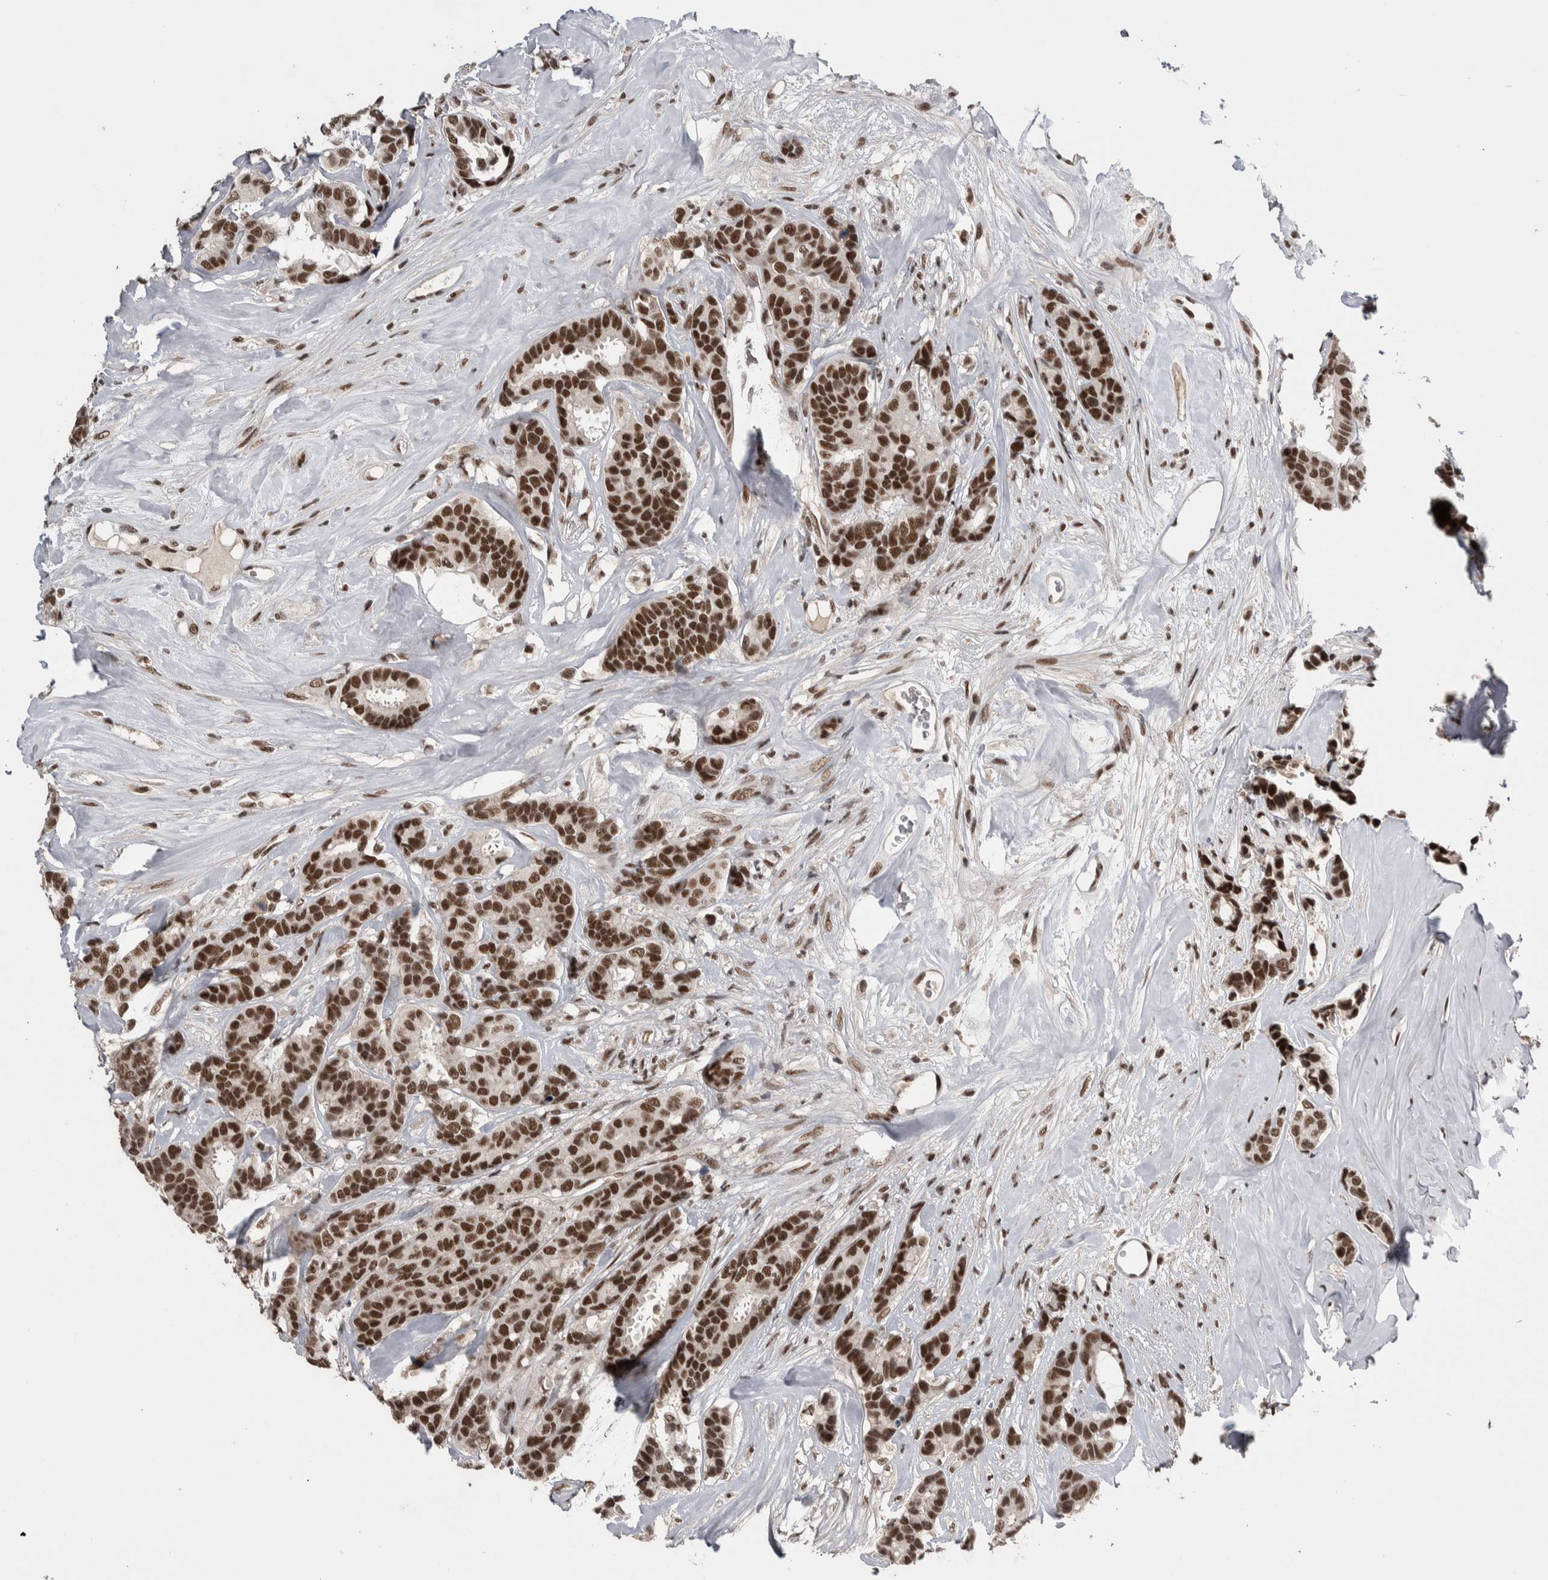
{"staining": {"intensity": "strong", "quantity": ">75%", "location": "nuclear"}, "tissue": "breast cancer", "cell_type": "Tumor cells", "image_type": "cancer", "snomed": [{"axis": "morphology", "description": "Duct carcinoma"}, {"axis": "topography", "description": "Breast"}], "caption": "A brown stain labels strong nuclear positivity of a protein in invasive ductal carcinoma (breast) tumor cells. The staining is performed using DAB brown chromogen to label protein expression. The nuclei are counter-stained blue using hematoxylin.", "gene": "DMTF1", "patient": {"sex": "female", "age": 87}}